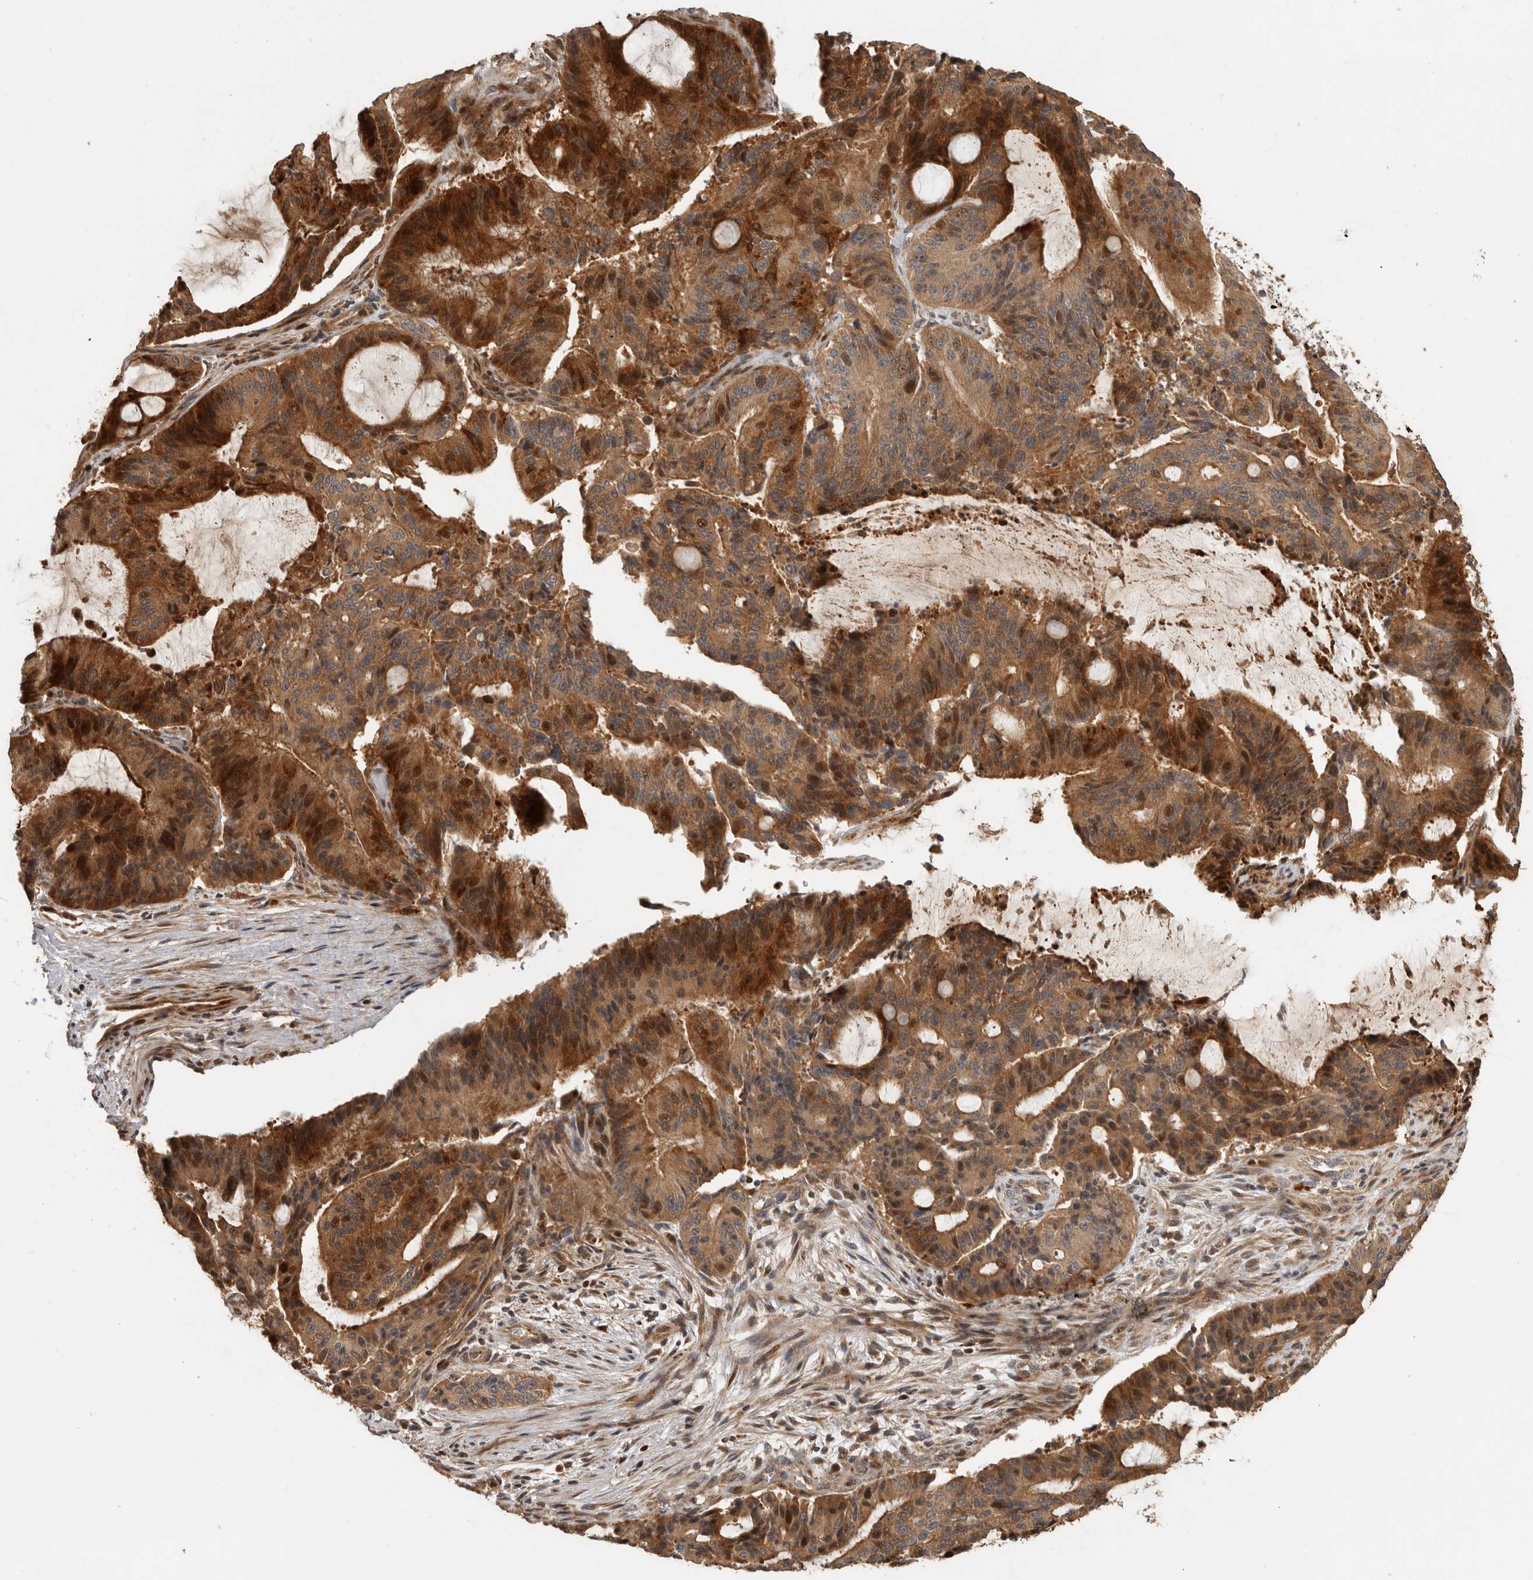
{"staining": {"intensity": "strong", "quantity": ">75%", "location": "cytoplasmic/membranous,nuclear"}, "tissue": "liver cancer", "cell_type": "Tumor cells", "image_type": "cancer", "snomed": [{"axis": "morphology", "description": "Normal tissue, NOS"}, {"axis": "morphology", "description": "Cholangiocarcinoma"}, {"axis": "topography", "description": "Liver"}, {"axis": "topography", "description": "Peripheral nerve tissue"}], "caption": "Liver cholangiocarcinoma stained for a protein (brown) exhibits strong cytoplasmic/membranous and nuclear positive positivity in approximately >75% of tumor cells.", "gene": "SWT1", "patient": {"sex": "female", "age": 73}}